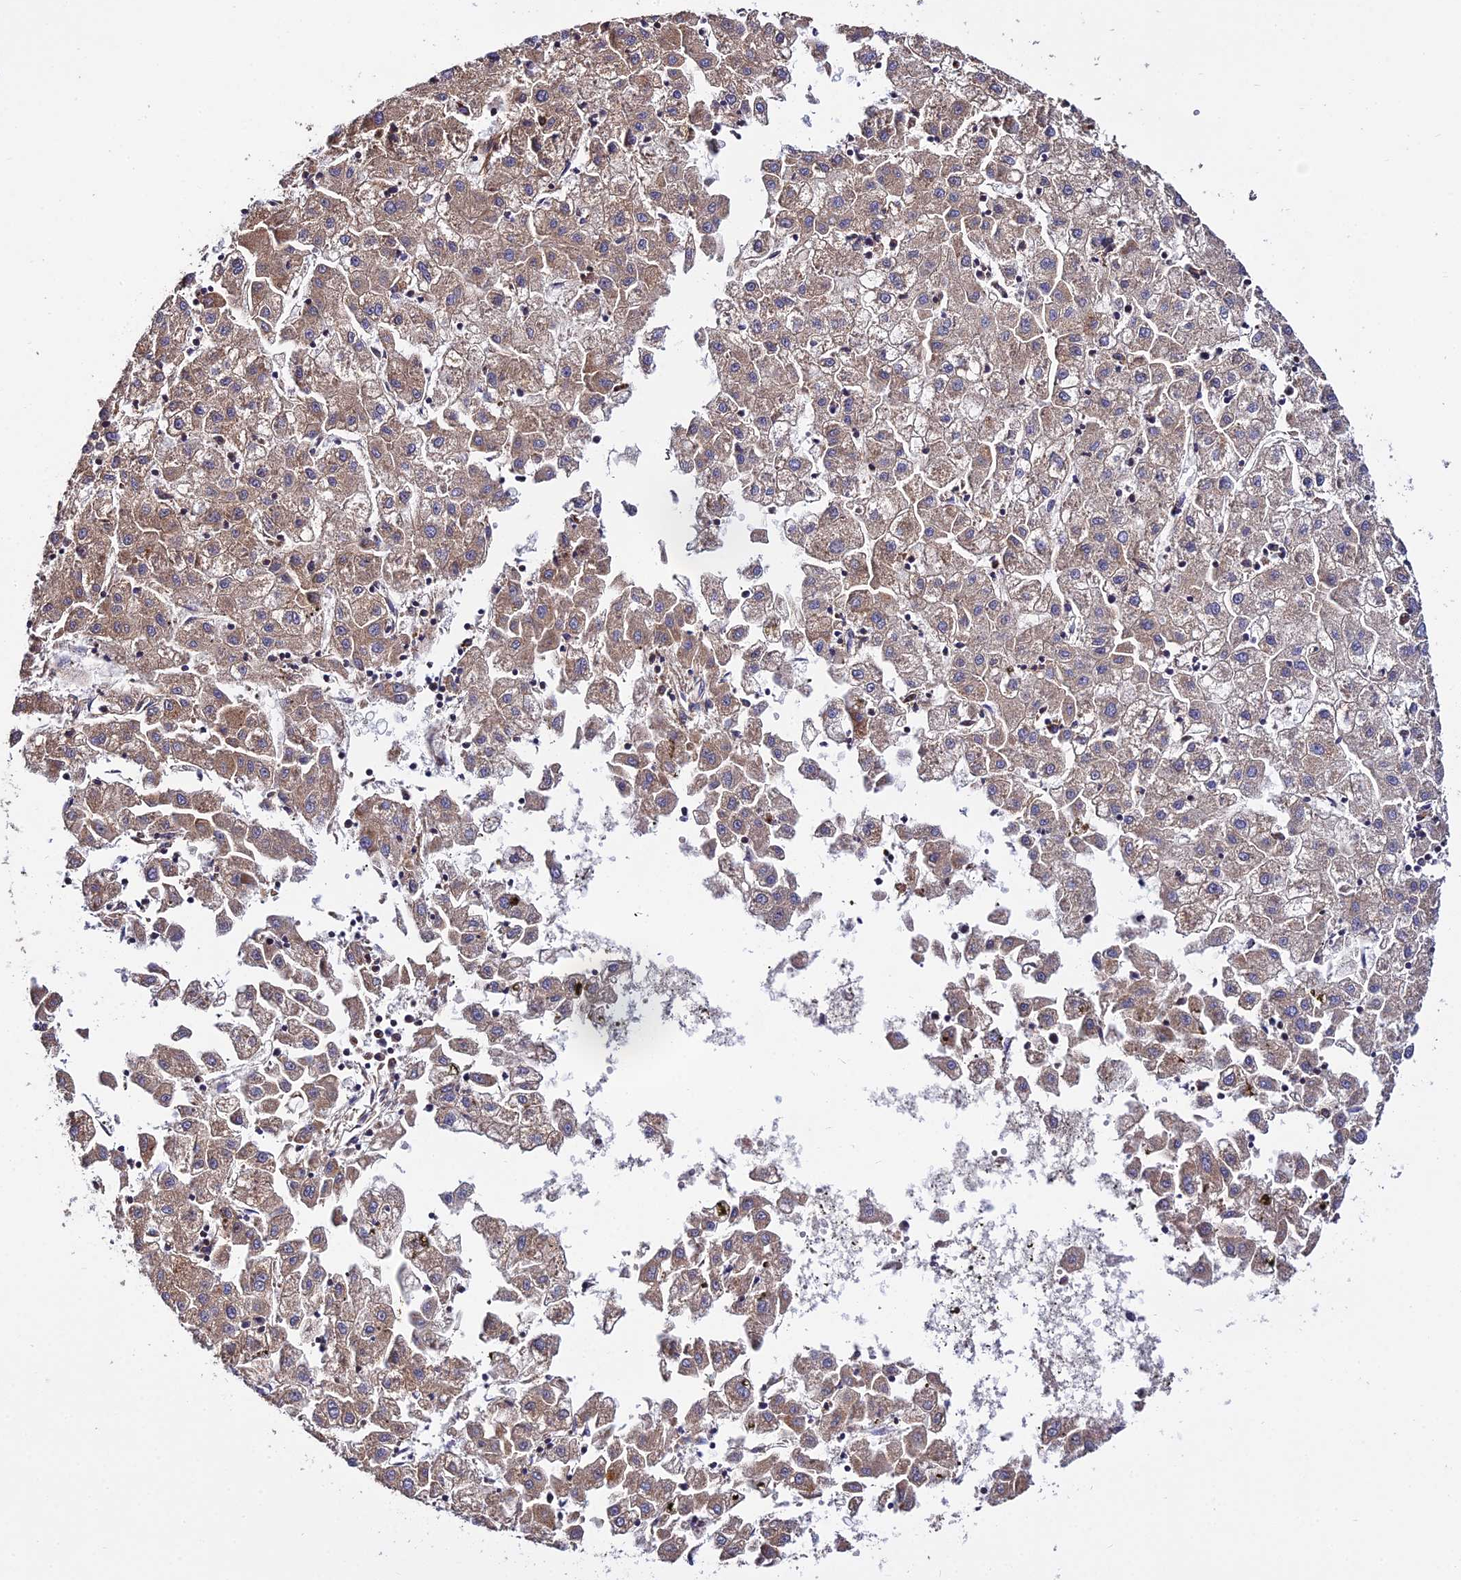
{"staining": {"intensity": "moderate", "quantity": ">75%", "location": "cytoplasmic/membranous"}, "tissue": "liver cancer", "cell_type": "Tumor cells", "image_type": "cancer", "snomed": [{"axis": "morphology", "description": "Carcinoma, Hepatocellular, NOS"}, {"axis": "topography", "description": "Liver"}], "caption": "Hepatocellular carcinoma (liver) tissue shows moderate cytoplasmic/membranous staining in approximately >75% of tumor cells The staining is performed using DAB (3,3'-diaminobenzidine) brown chromogen to label protein expression. The nuclei are counter-stained blue using hematoxylin.", "gene": "PEX19", "patient": {"sex": "male", "age": 72}}